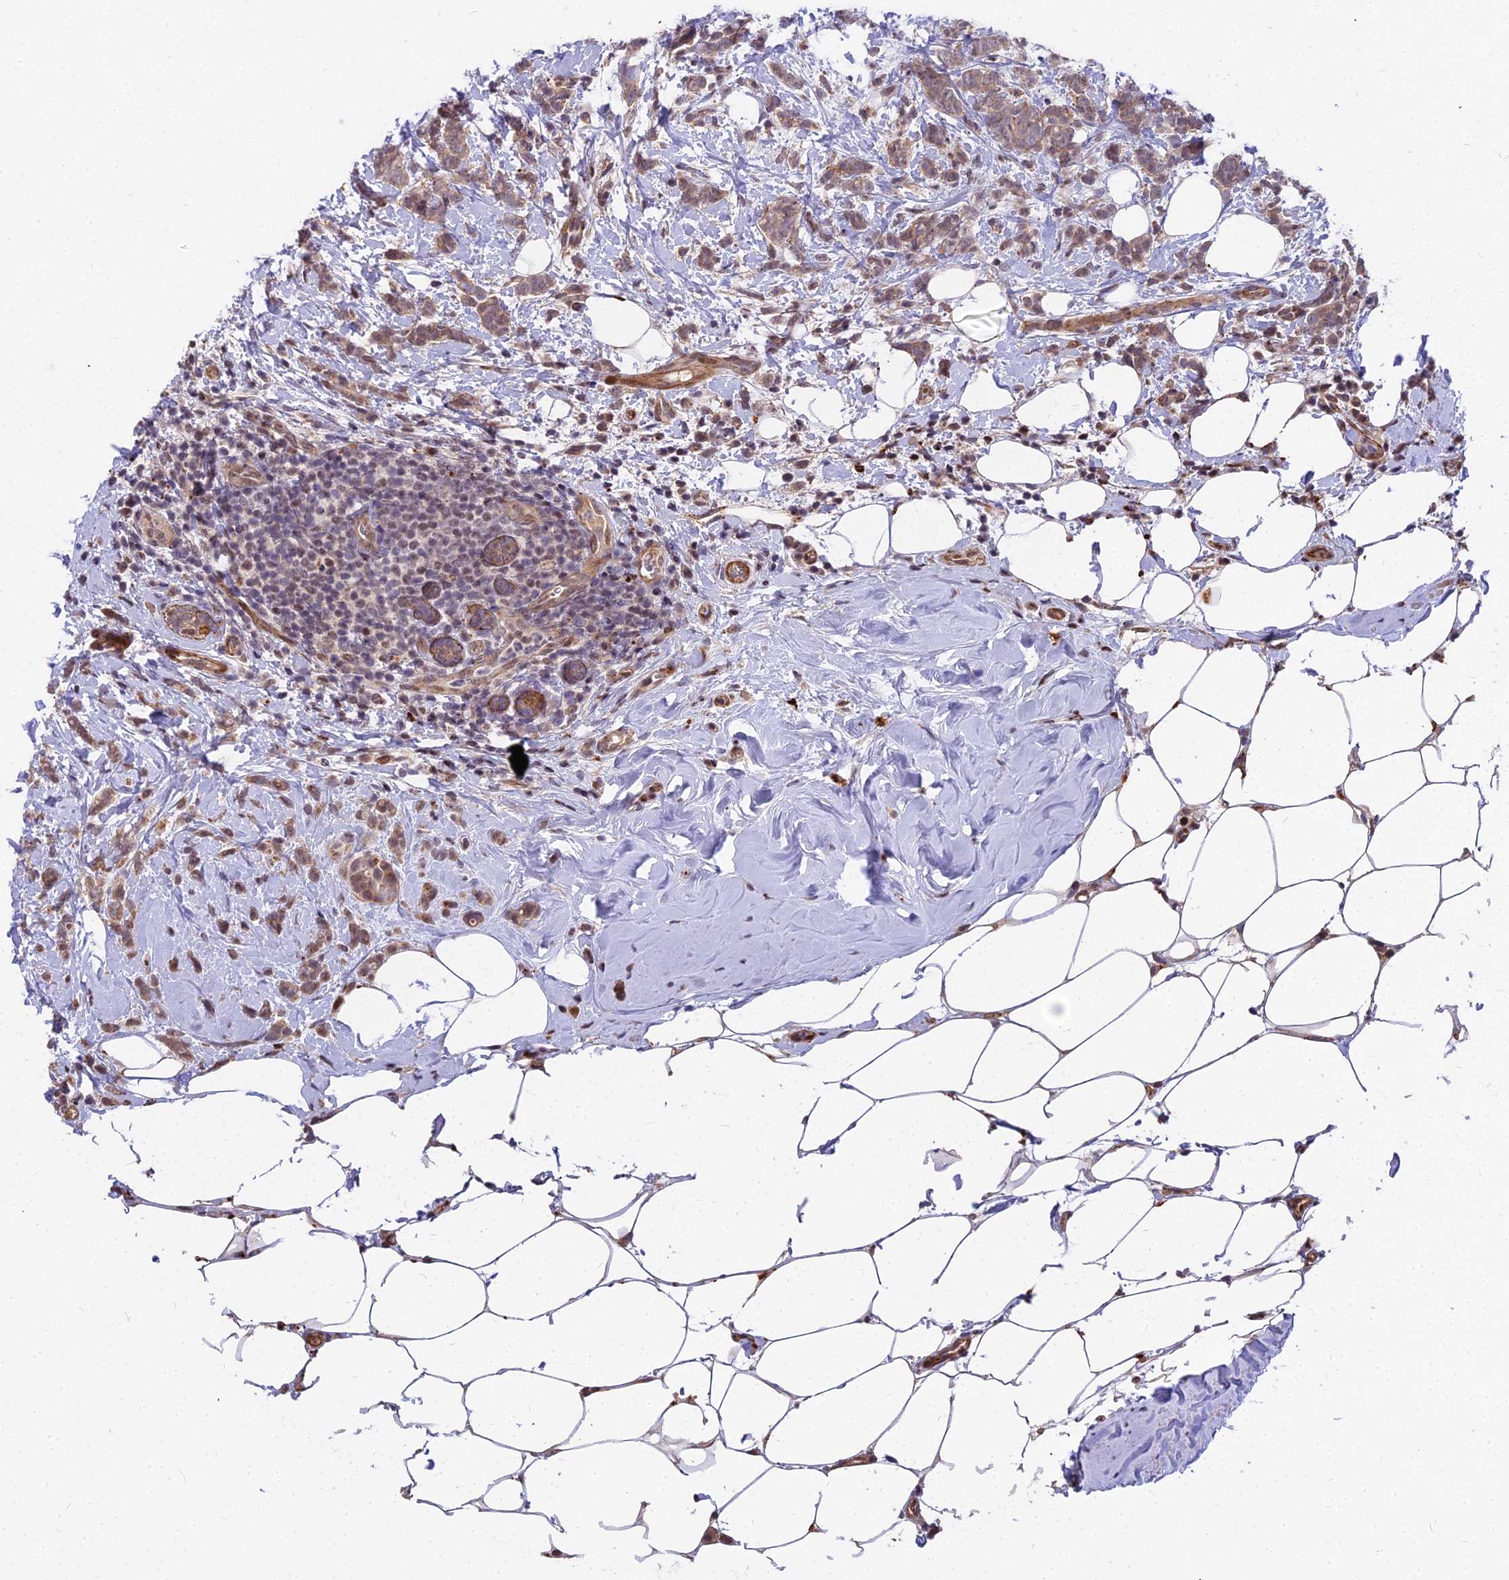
{"staining": {"intensity": "weak", "quantity": ">75%", "location": "cytoplasmic/membranous,nuclear"}, "tissue": "breast cancer", "cell_type": "Tumor cells", "image_type": "cancer", "snomed": [{"axis": "morphology", "description": "Lobular carcinoma"}, {"axis": "topography", "description": "Breast"}], "caption": "Immunohistochemical staining of human lobular carcinoma (breast) displays weak cytoplasmic/membranous and nuclear protein positivity in approximately >75% of tumor cells.", "gene": "GLYATL3", "patient": {"sex": "female", "age": 58}}